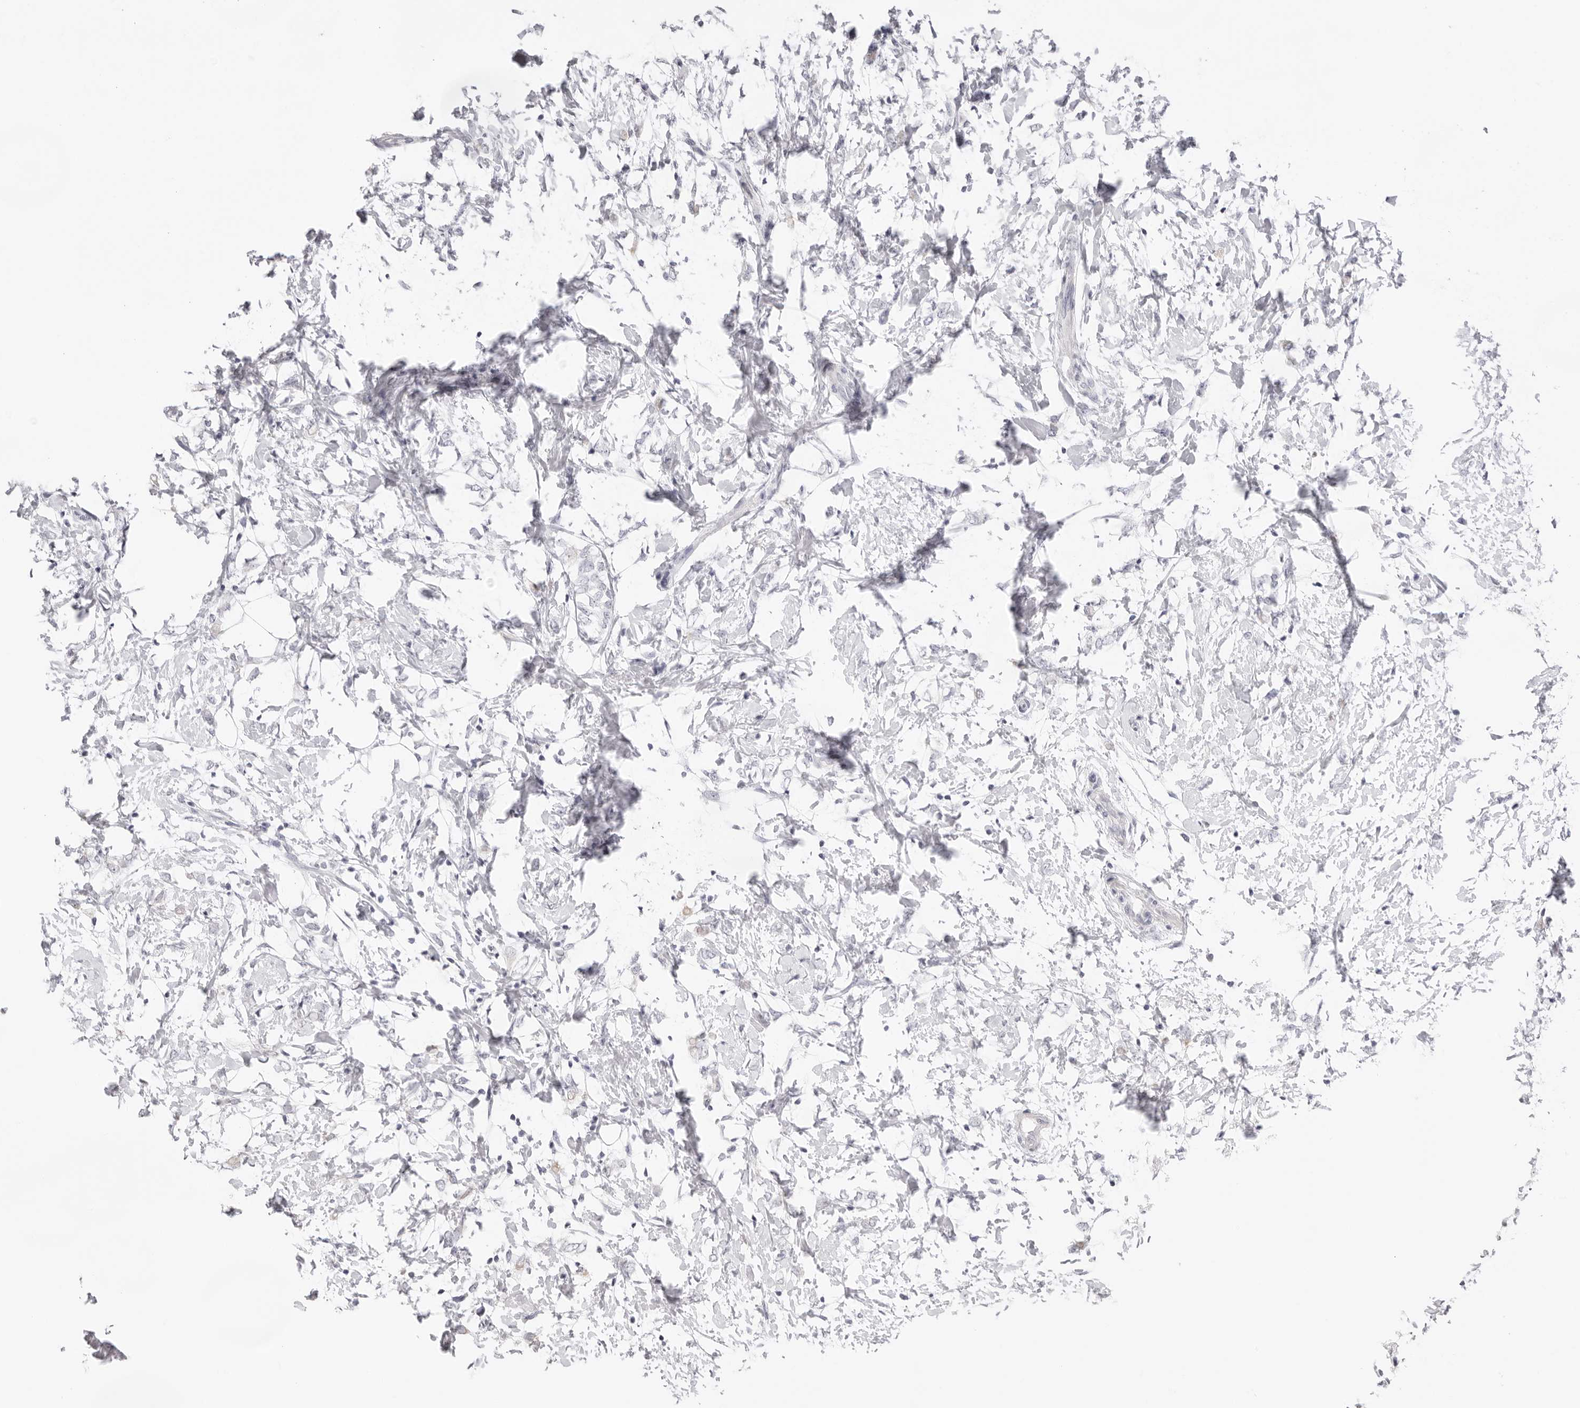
{"staining": {"intensity": "negative", "quantity": "none", "location": "none"}, "tissue": "breast cancer", "cell_type": "Tumor cells", "image_type": "cancer", "snomed": [{"axis": "morphology", "description": "Normal tissue, NOS"}, {"axis": "morphology", "description": "Lobular carcinoma"}, {"axis": "topography", "description": "Breast"}], "caption": "The image demonstrates no staining of tumor cells in breast cancer. (Stains: DAB (3,3'-diaminobenzidine) immunohistochemistry with hematoxylin counter stain, Microscopy: brightfield microscopy at high magnification).", "gene": "FDPS", "patient": {"sex": "female", "age": 47}}